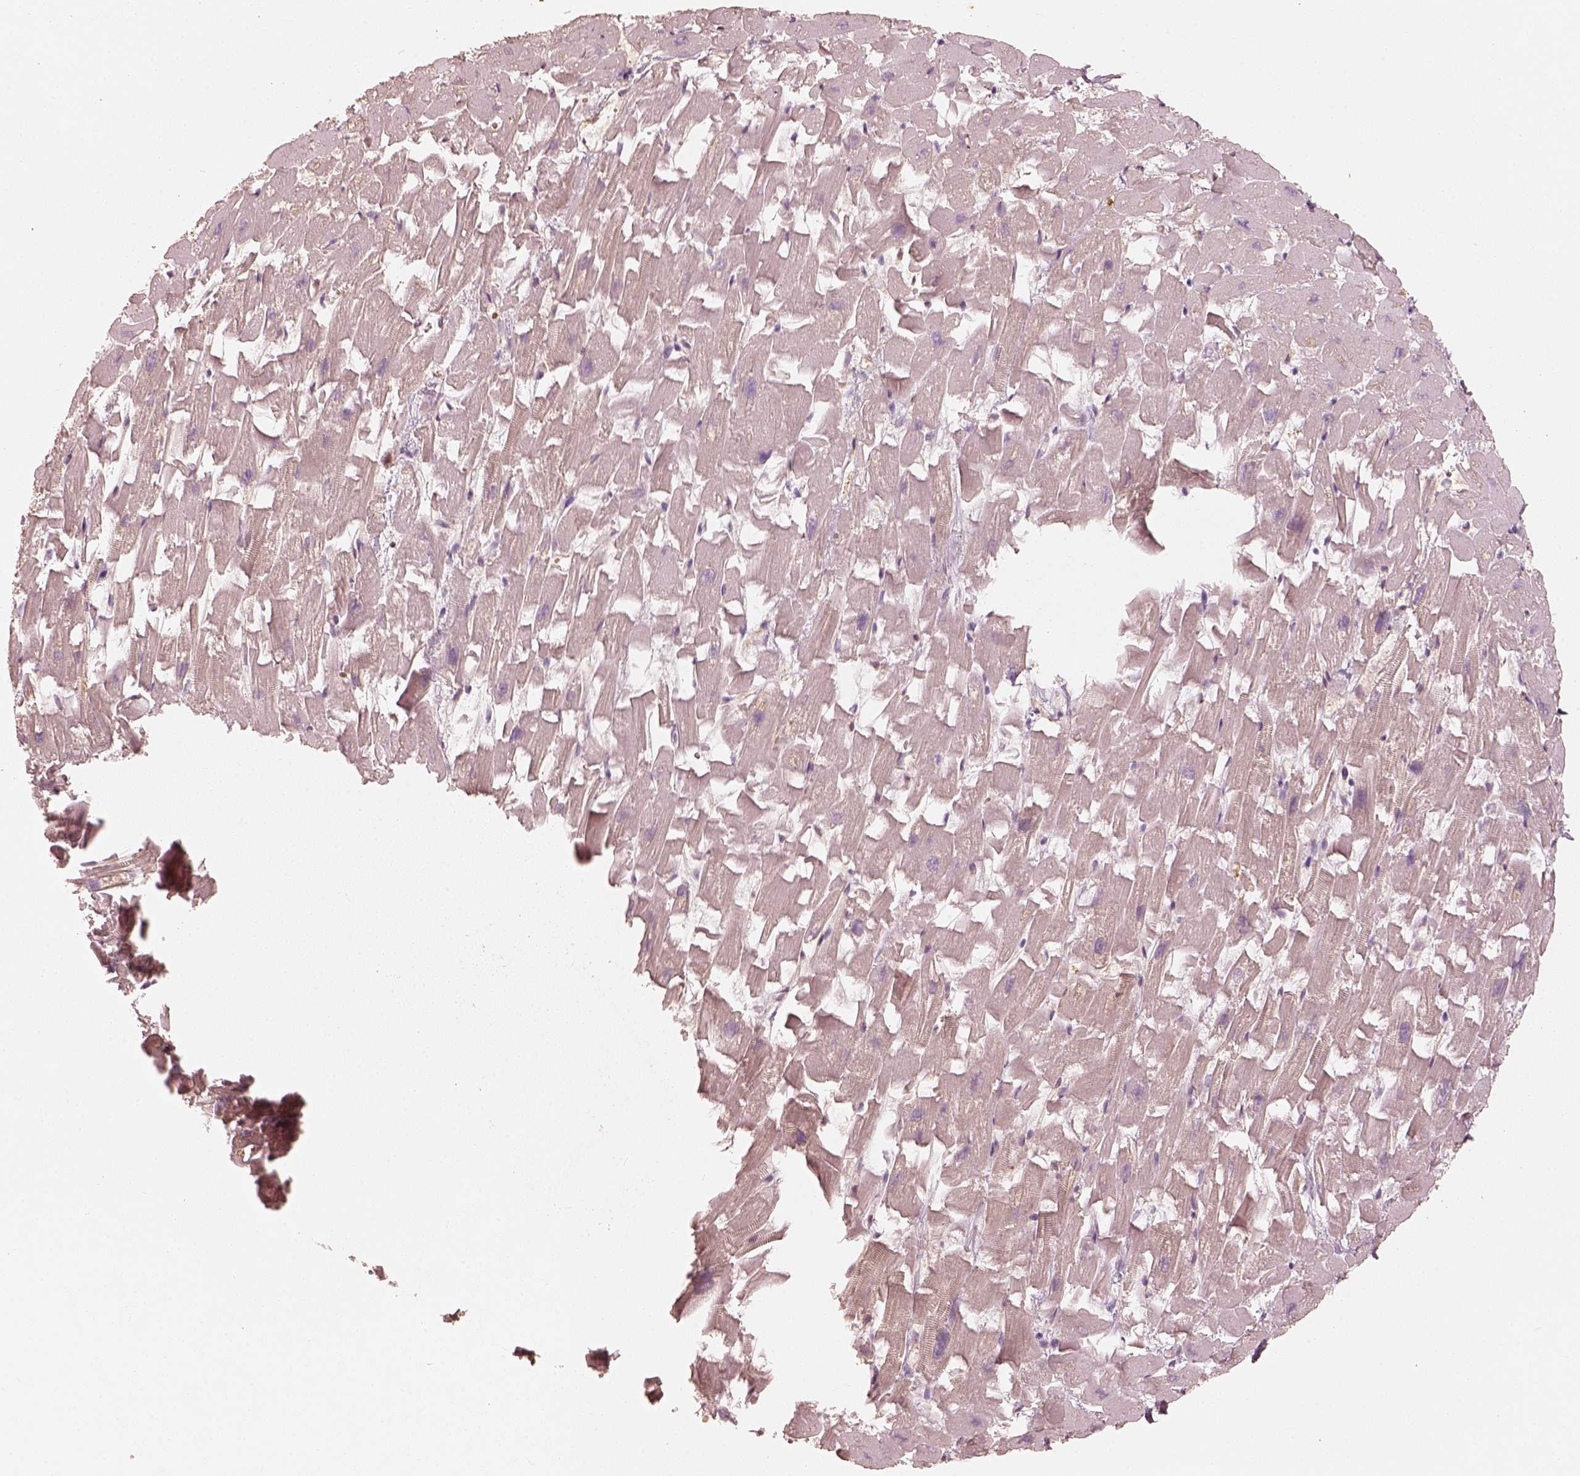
{"staining": {"intensity": "moderate", "quantity": "<25%", "location": "cytoplasmic/membranous"}, "tissue": "heart muscle", "cell_type": "Cardiomyocytes", "image_type": "normal", "snomed": [{"axis": "morphology", "description": "Normal tissue, NOS"}, {"axis": "topography", "description": "Heart"}], "caption": "Moderate cytoplasmic/membranous protein staining is present in about <25% of cardiomyocytes in heart muscle.", "gene": "FSCN1", "patient": {"sex": "female", "age": 64}}